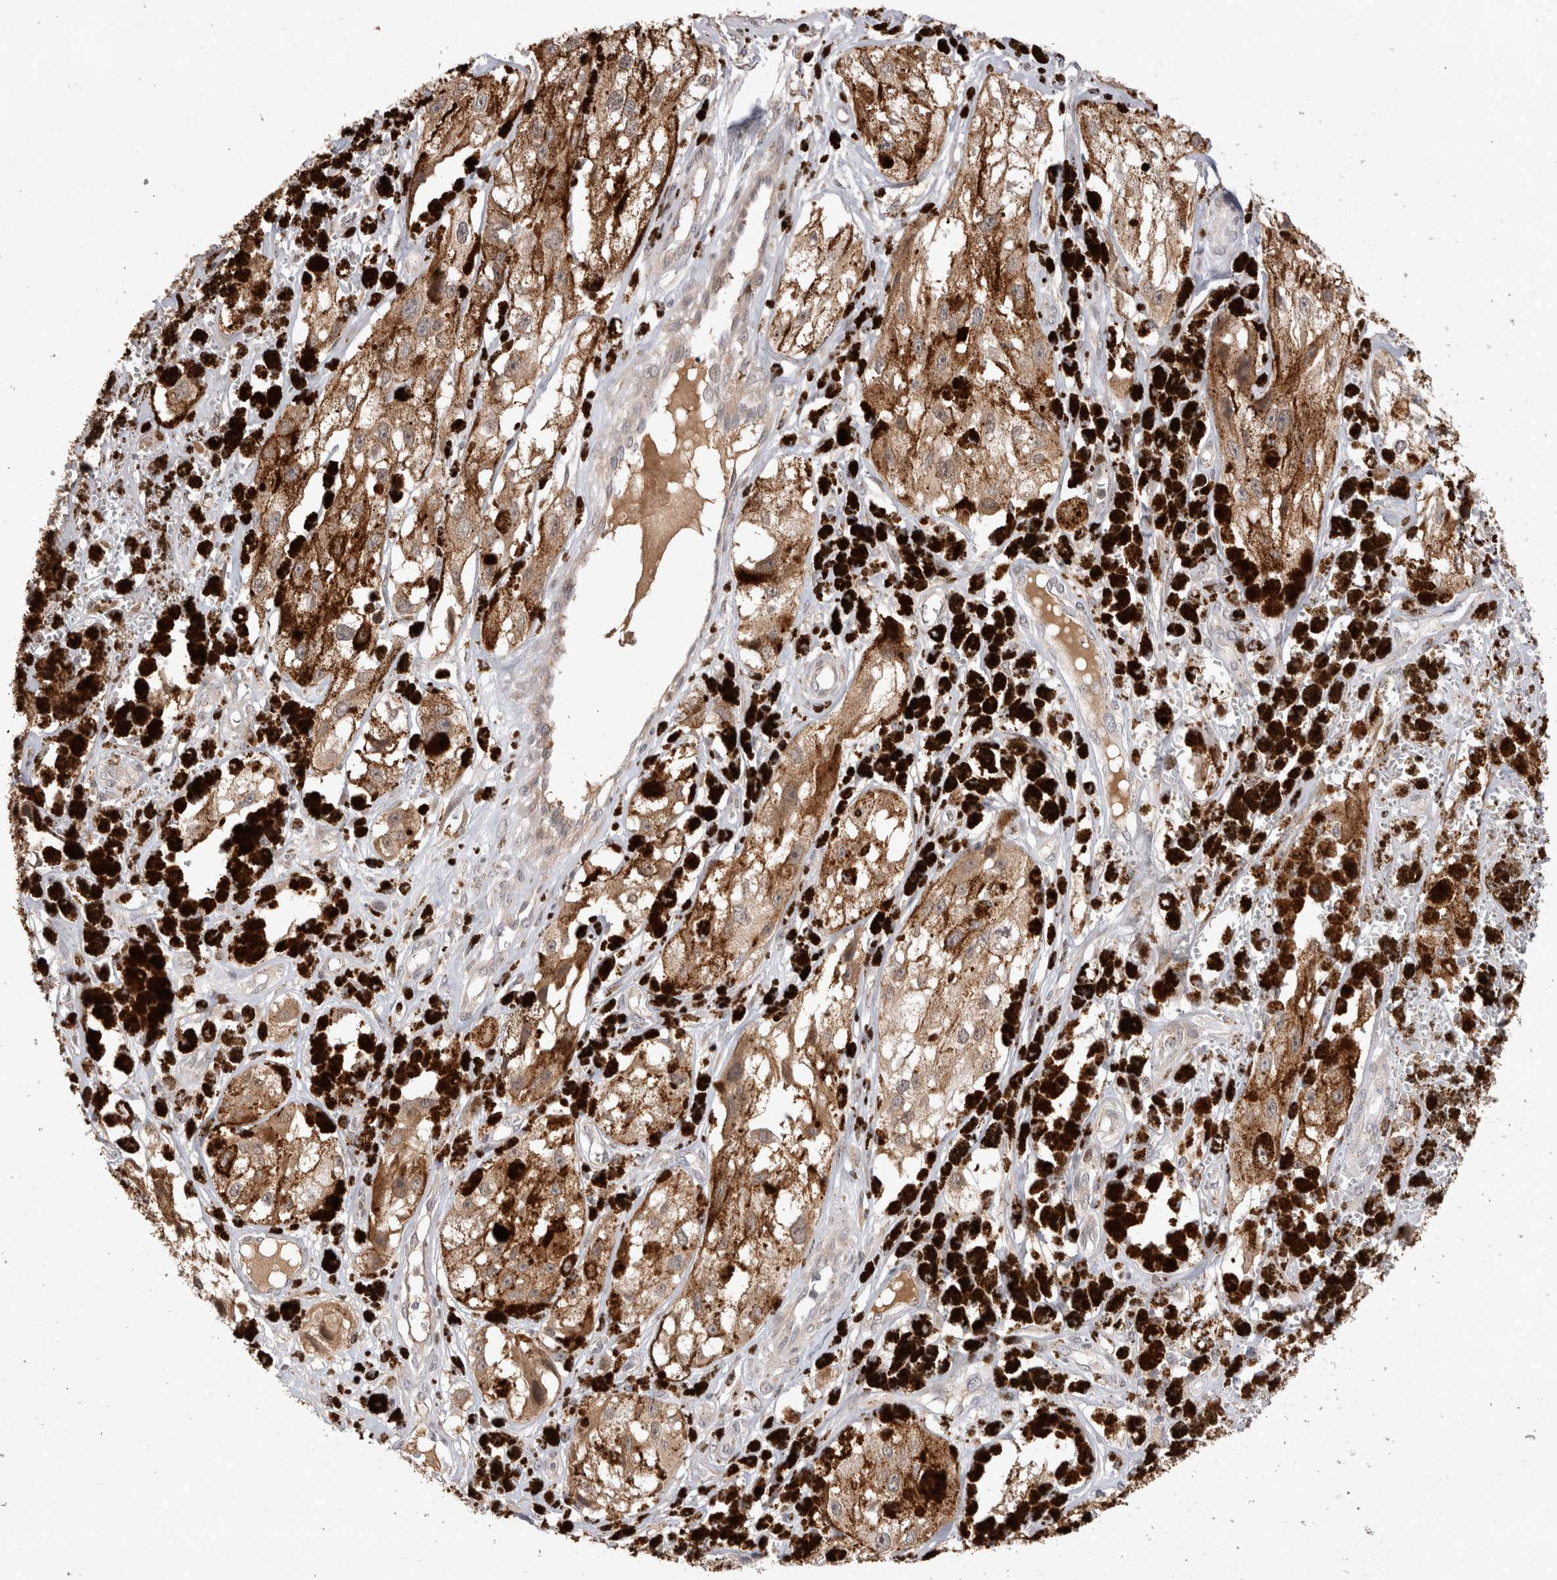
{"staining": {"intensity": "weak", "quantity": ">75%", "location": "cytoplasmic/membranous"}, "tissue": "melanoma", "cell_type": "Tumor cells", "image_type": "cancer", "snomed": [{"axis": "morphology", "description": "Malignant melanoma, NOS"}, {"axis": "topography", "description": "Skin"}], "caption": "Protein analysis of melanoma tissue reveals weak cytoplasmic/membranous staining in approximately >75% of tumor cells.", "gene": "PLEKHM1", "patient": {"sex": "male", "age": 88}}